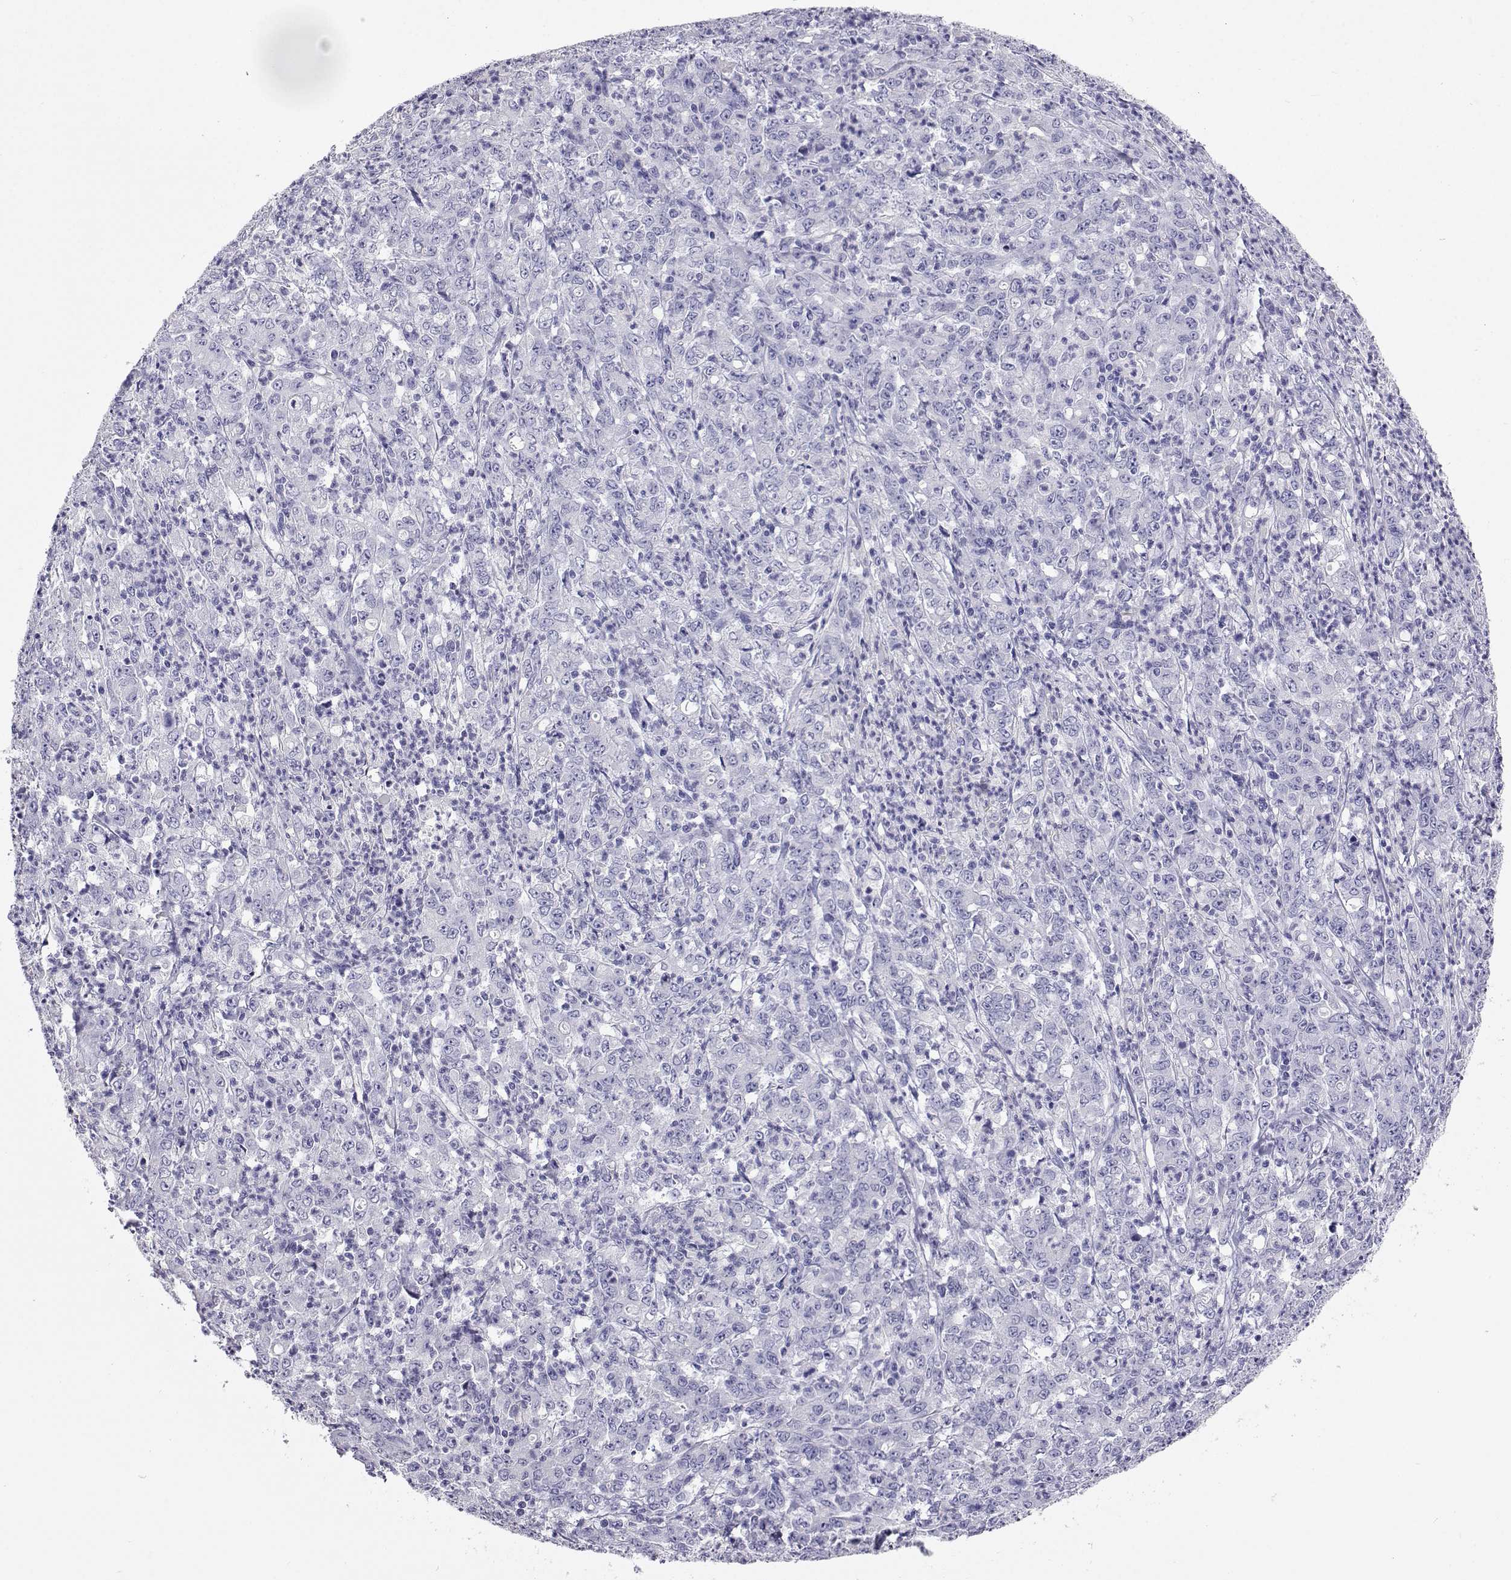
{"staining": {"intensity": "negative", "quantity": "none", "location": "none"}, "tissue": "stomach cancer", "cell_type": "Tumor cells", "image_type": "cancer", "snomed": [{"axis": "morphology", "description": "Adenocarcinoma, NOS"}, {"axis": "topography", "description": "Stomach, lower"}], "caption": "DAB immunohistochemical staining of stomach adenocarcinoma exhibits no significant expression in tumor cells.", "gene": "PLIN4", "patient": {"sex": "female", "age": 71}}